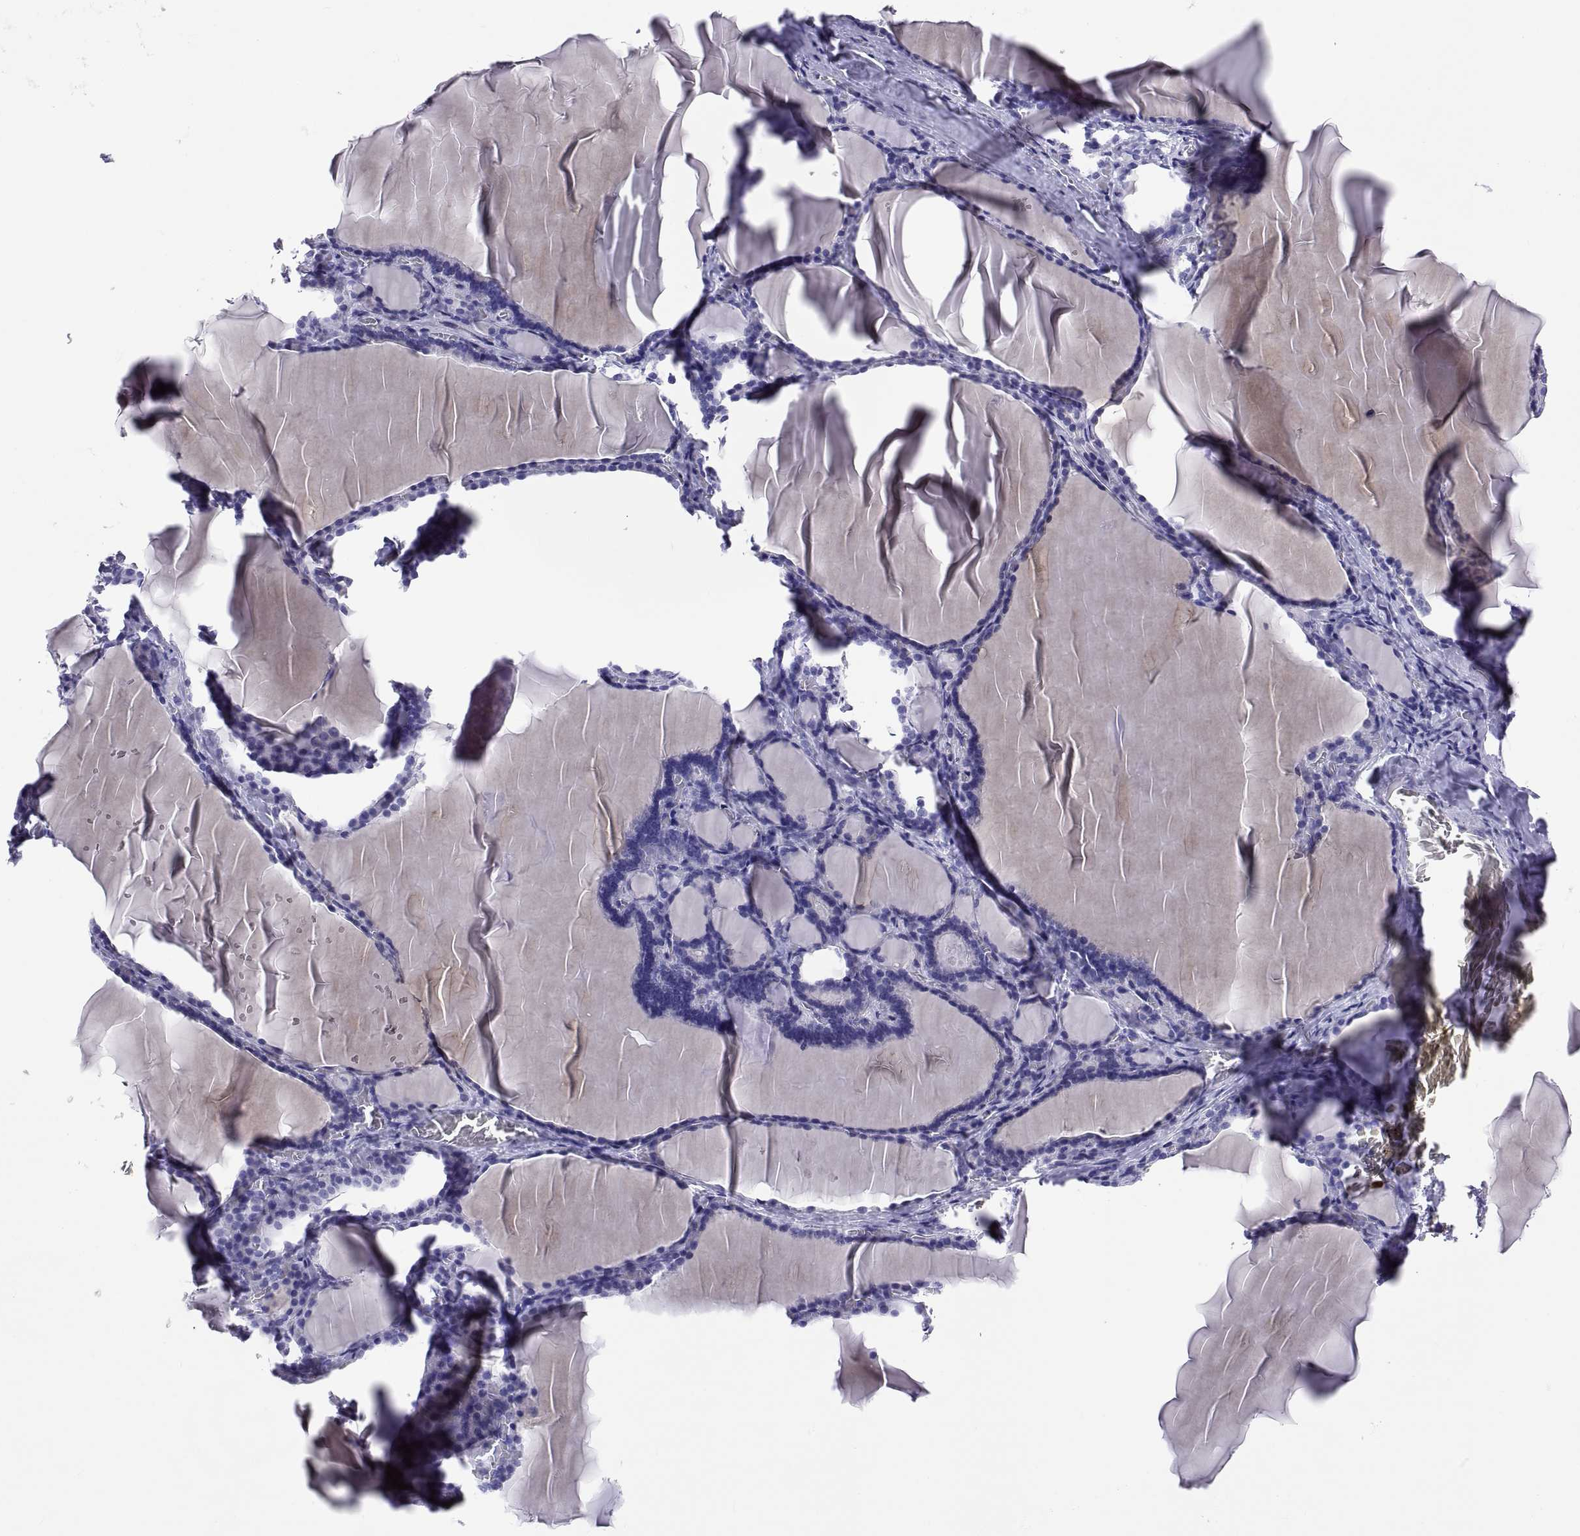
{"staining": {"intensity": "negative", "quantity": "none", "location": "none"}, "tissue": "thyroid gland", "cell_type": "Glandular cells", "image_type": "normal", "snomed": [{"axis": "morphology", "description": "Normal tissue, NOS"}, {"axis": "morphology", "description": "Hyperplasia, NOS"}, {"axis": "topography", "description": "Thyroid gland"}], "caption": "DAB immunohistochemical staining of normal human thyroid gland shows no significant positivity in glandular cells.", "gene": "BSPH1", "patient": {"sex": "female", "age": 27}}